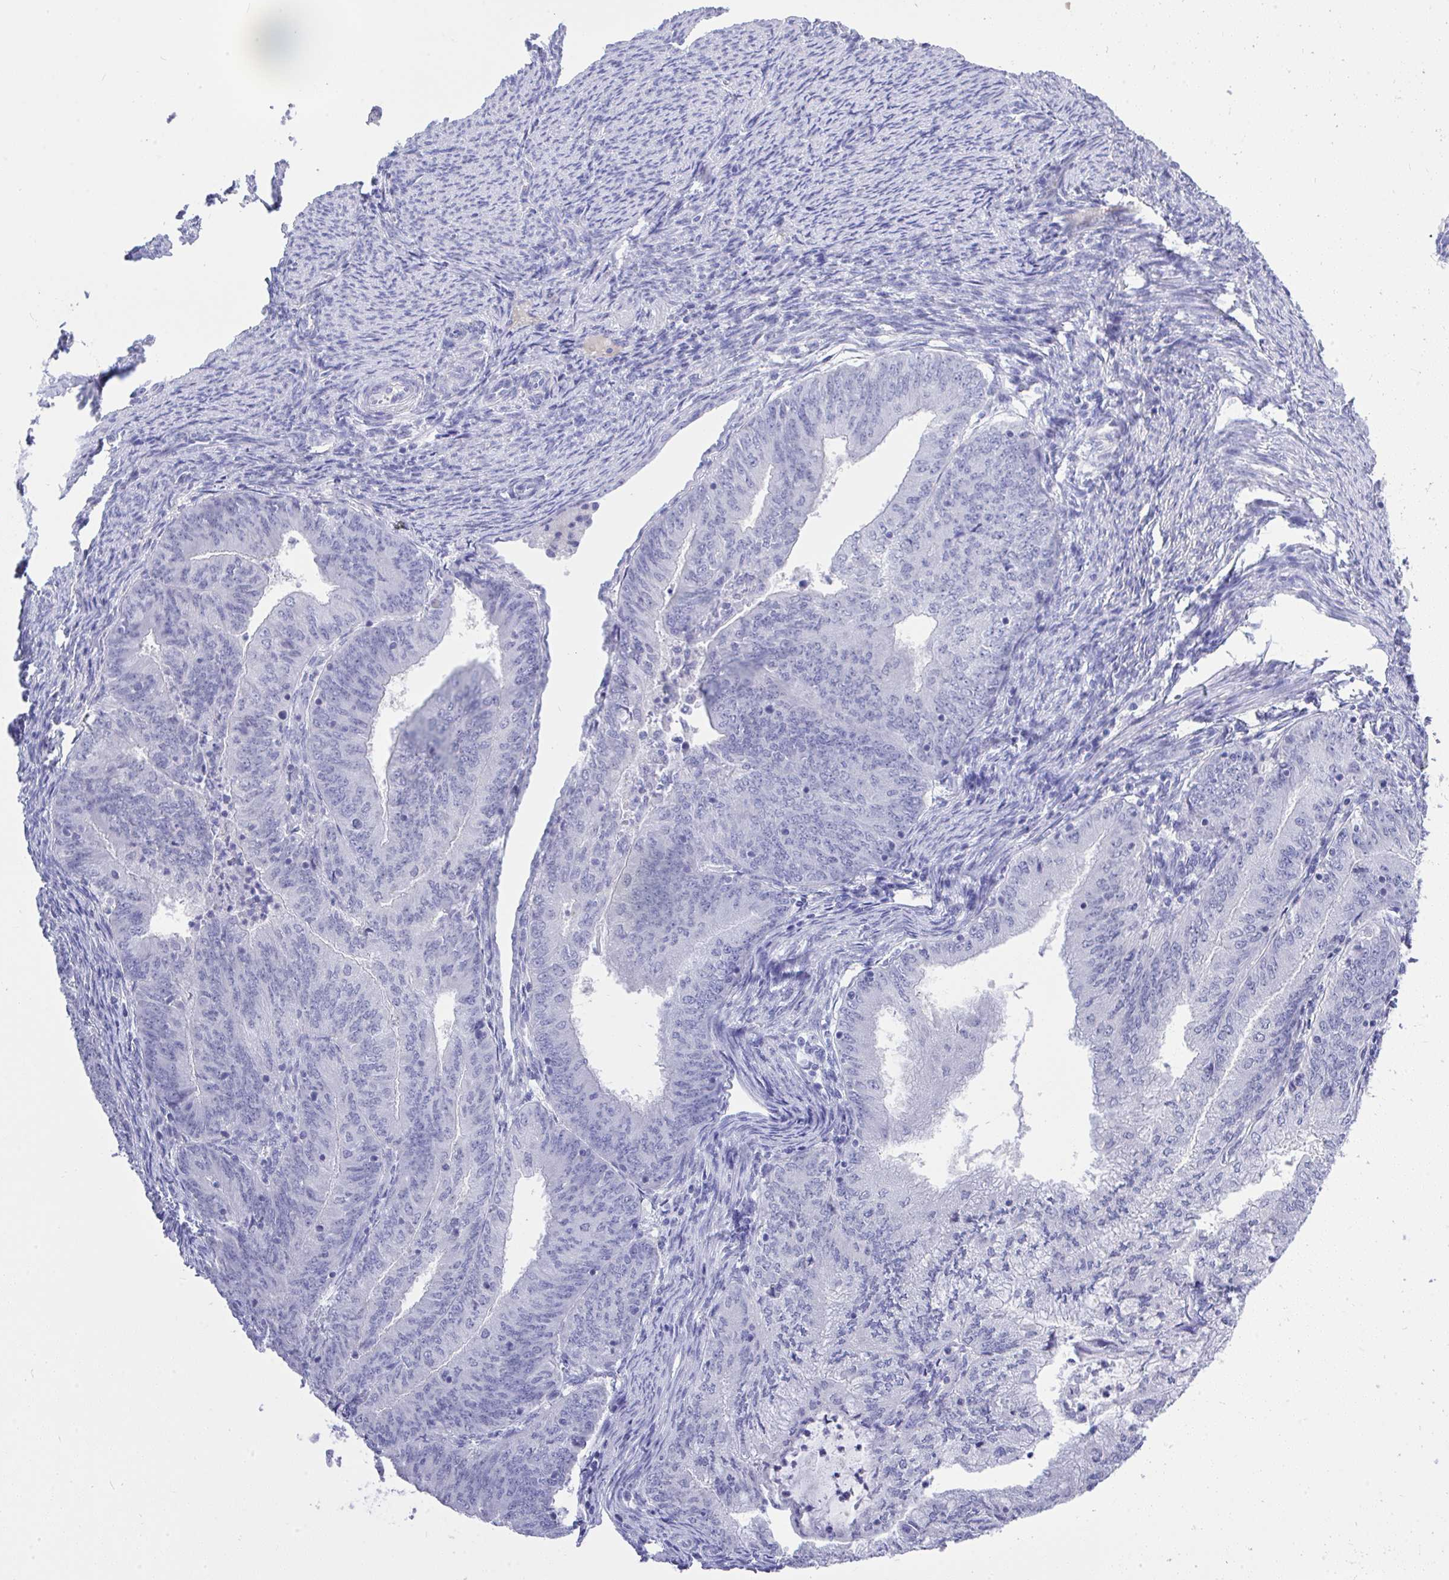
{"staining": {"intensity": "negative", "quantity": "none", "location": "none"}, "tissue": "endometrial cancer", "cell_type": "Tumor cells", "image_type": "cancer", "snomed": [{"axis": "morphology", "description": "Adenocarcinoma, NOS"}, {"axis": "topography", "description": "Endometrium"}], "caption": "Tumor cells are negative for brown protein staining in endometrial adenocarcinoma.", "gene": "MS4A12", "patient": {"sex": "female", "age": 57}}